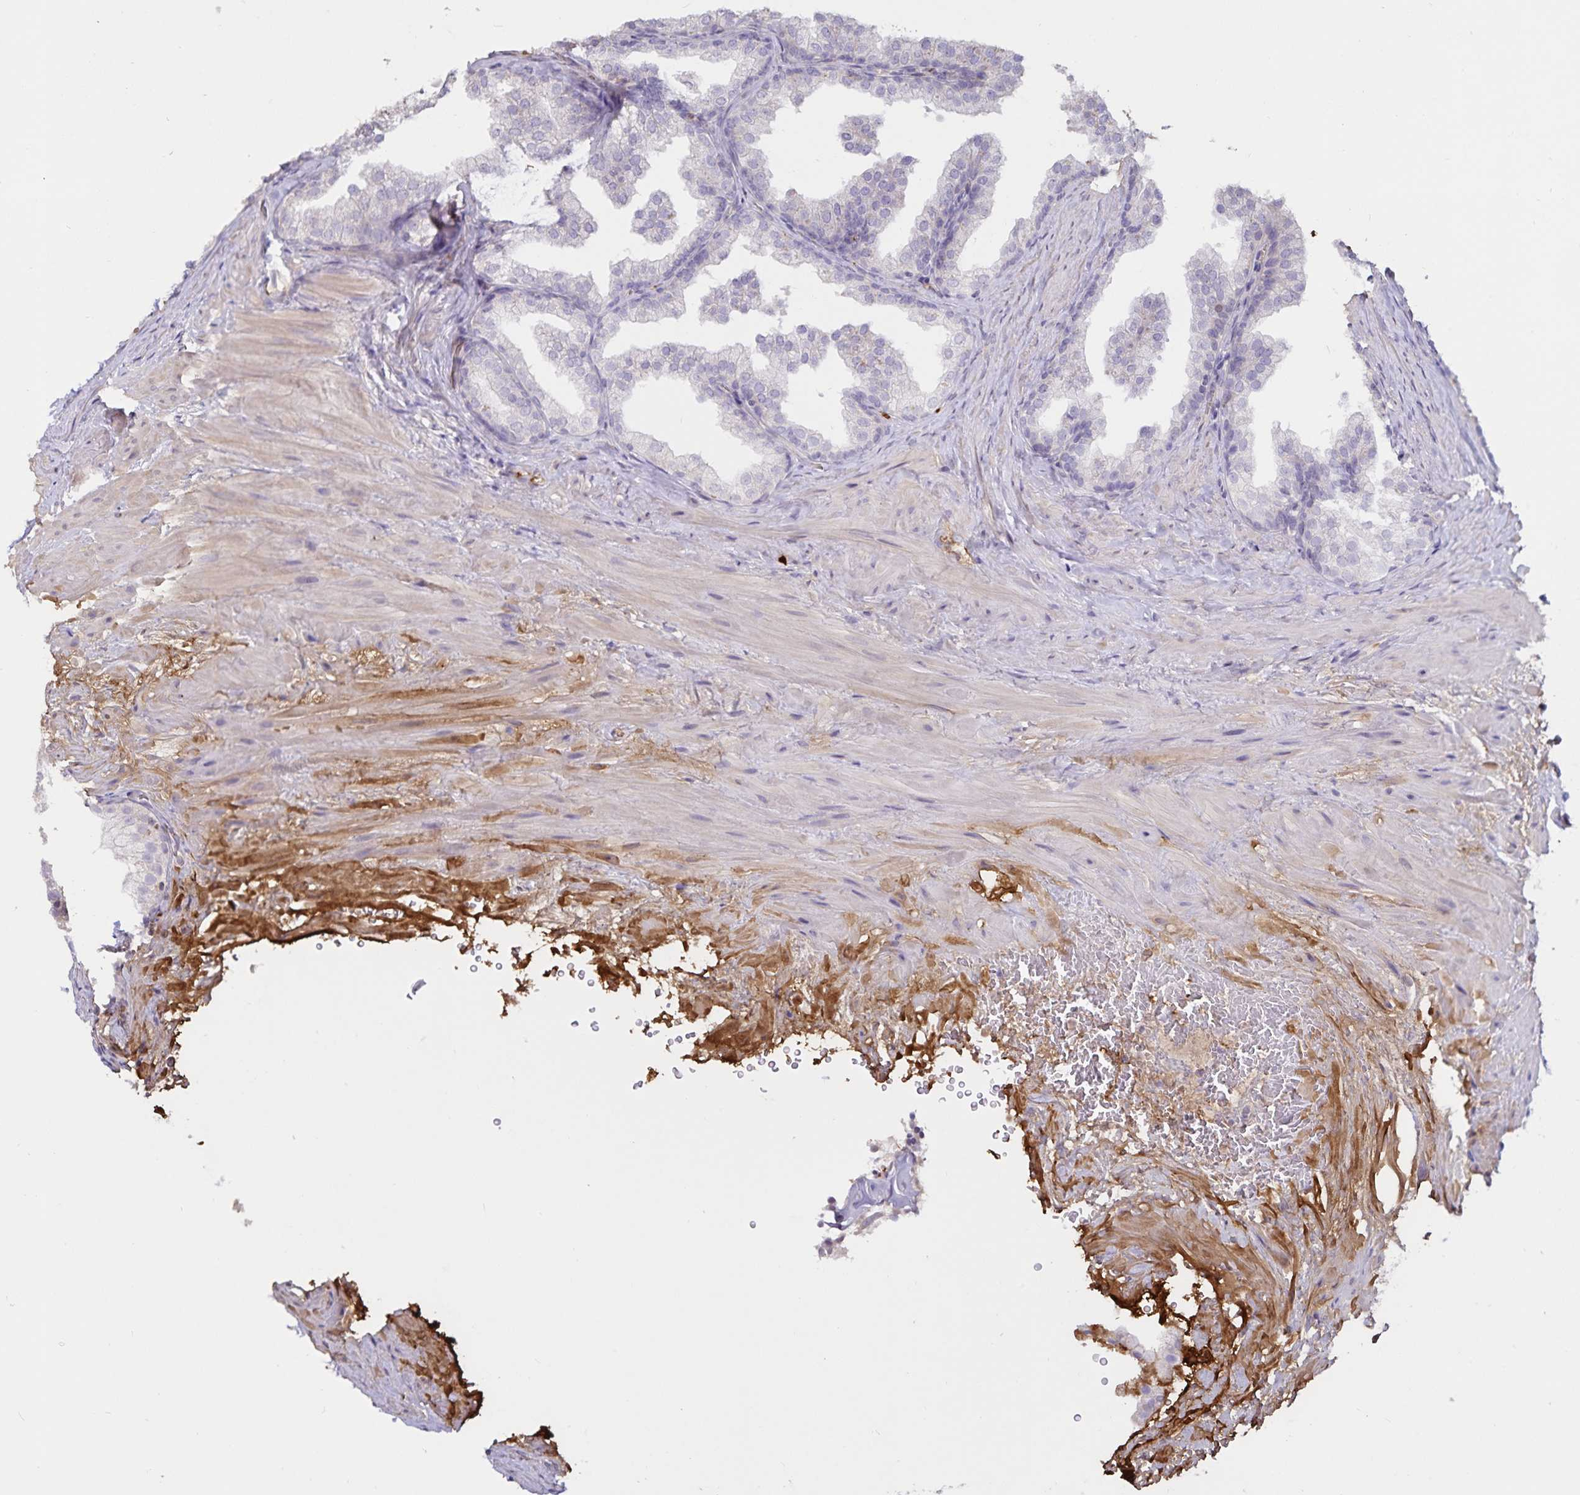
{"staining": {"intensity": "weak", "quantity": "<25%", "location": "cytoplasmic/membranous"}, "tissue": "prostate", "cell_type": "Glandular cells", "image_type": "normal", "snomed": [{"axis": "morphology", "description": "Normal tissue, NOS"}, {"axis": "topography", "description": "Prostate"}], "caption": "This is an IHC histopathology image of normal human prostate. There is no staining in glandular cells.", "gene": "FGG", "patient": {"sex": "male", "age": 37}}